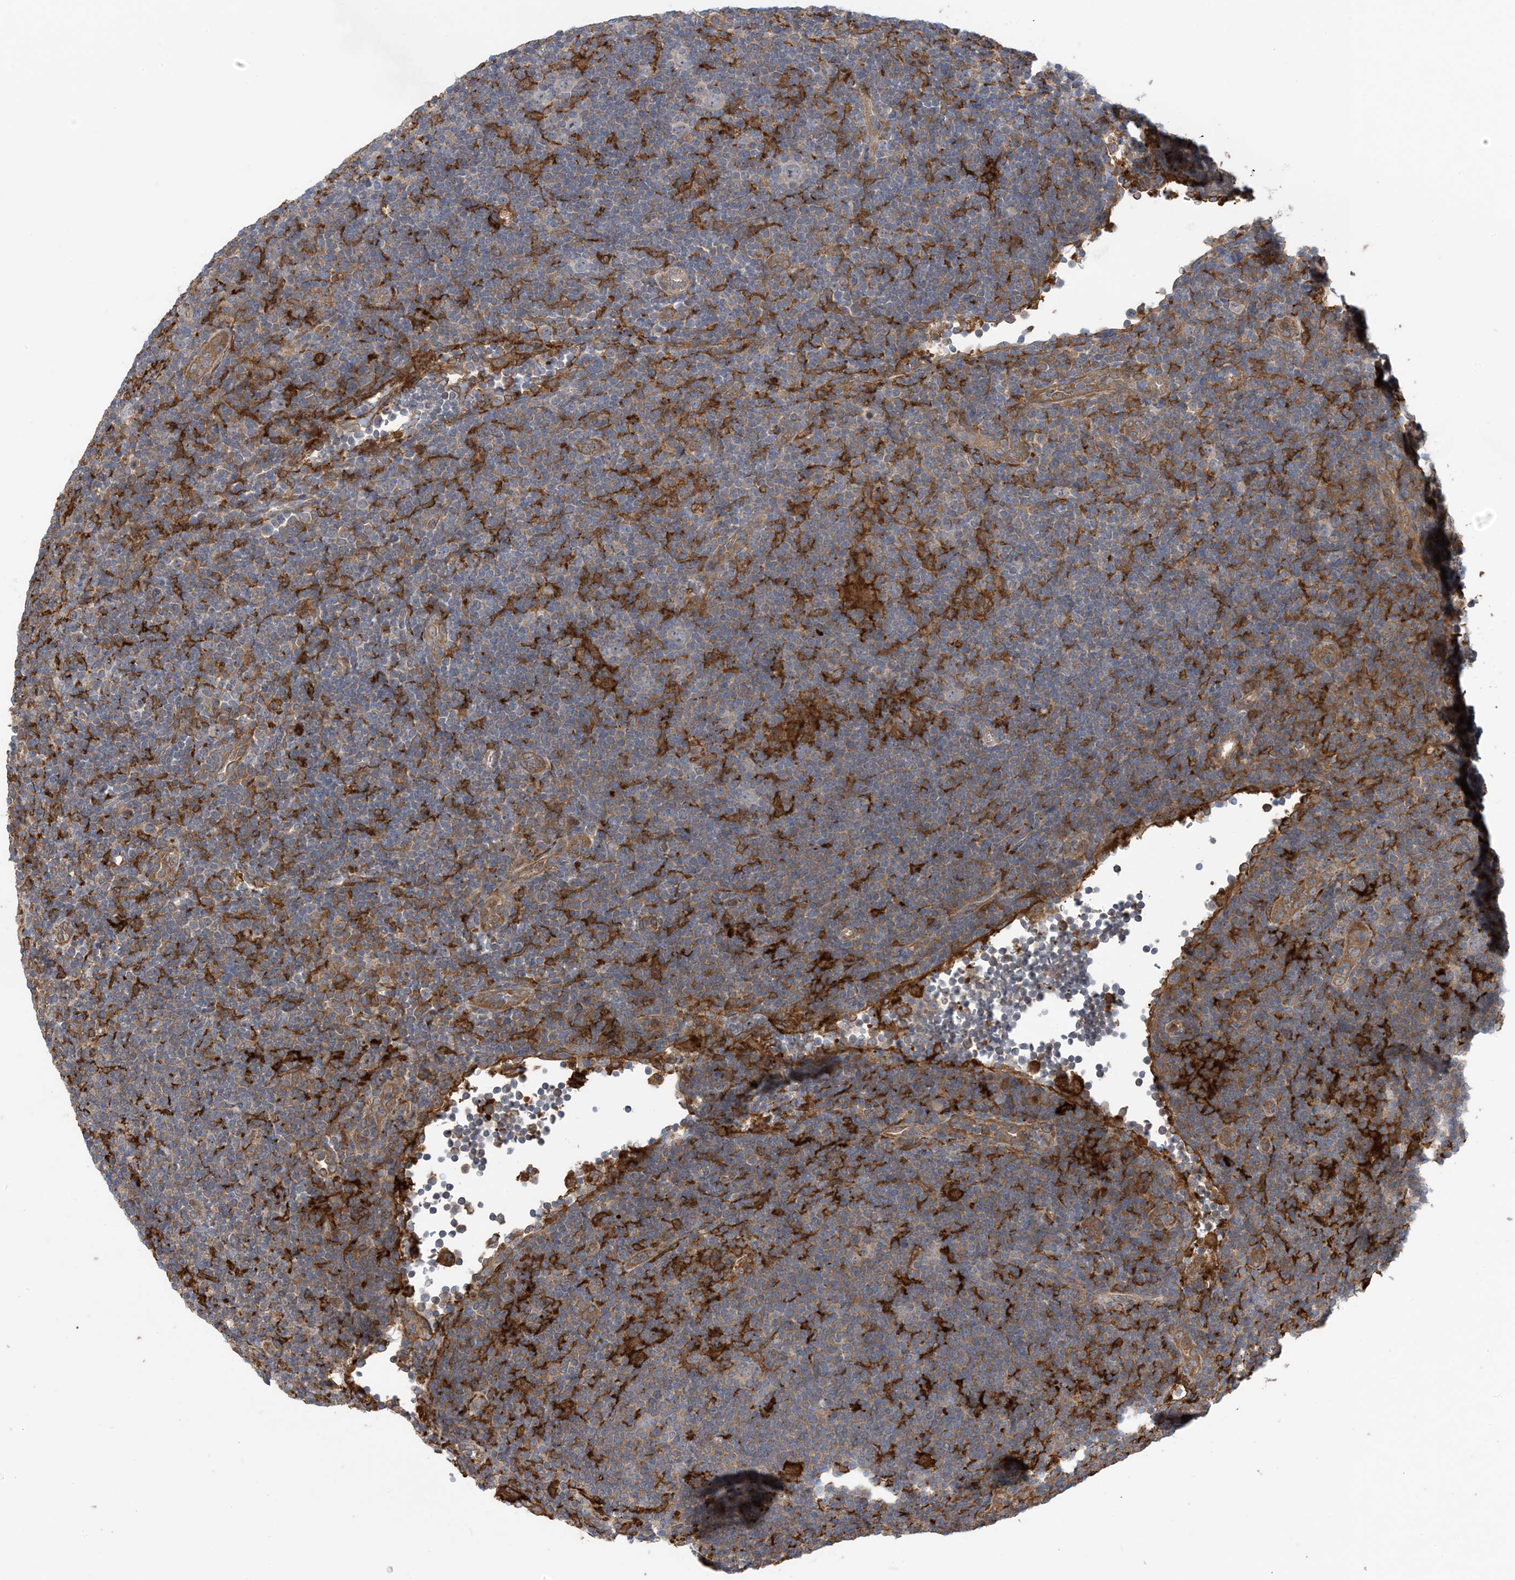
{"staining": {"intensity": "negative", "quantity": "none", "location": "none"}, "tissue": "lymphoma", "cell_type": "Tumor cells", "image_type": "cancer", "snomed": [{"axis": "morphology", "description": "Hodgkin's disease, NOS"}, {"axis": "topography", "description": "Lymph node"}], "caption": "Immunohistochemistry histopathology image of lymphoma stained for a protein (brown), which demonstrates no expression in tumor cells.", "gene": "HS1BP3", "patient": {"sex": "female", "age": 57}}